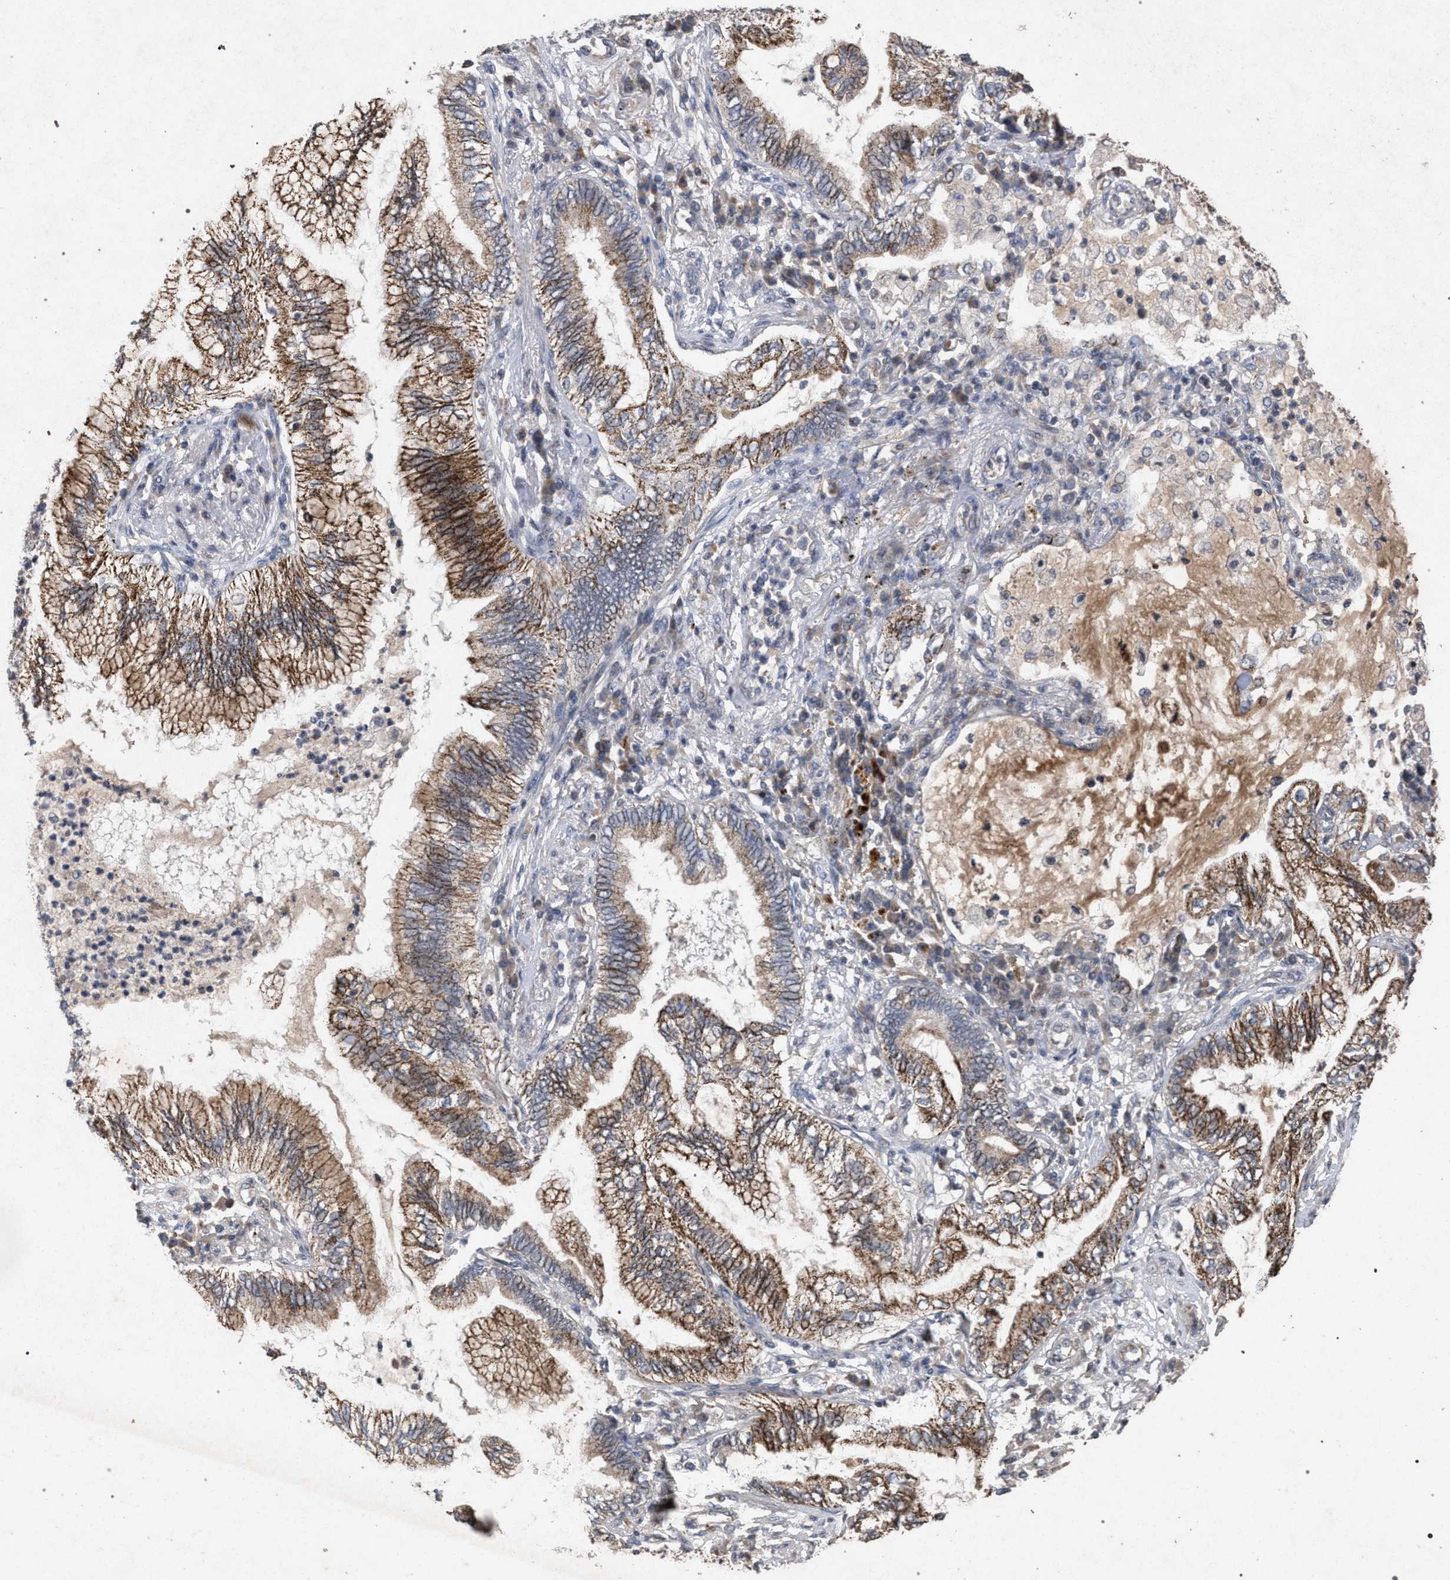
{"staining": {"intensity": "moderate", "quantity": ">75%", "location": "cytoplasmic/membranous"}, "tissue": "lung cancer", "cell_type": "Tumor cells", "image_type": "cancer", "snomed": [{"axis": "morphology", "description": "Normal tissue, NOS"}, {"axis": "morphology", "description": "Adenocarcinoma, NOS"}, {"axis": "topography", "description": "Bronchus"}, {"axis": "topography", "description": "Lung"}], "caption": "Human adenocarcinoma (lung) stained for a protein (brown) exhibits moderate cytoplasmic/membranous positive staining in approximately >75% of tumor cells.", "gene": "PKD2L1", "patient": {"sex": "female", "age": 70}}